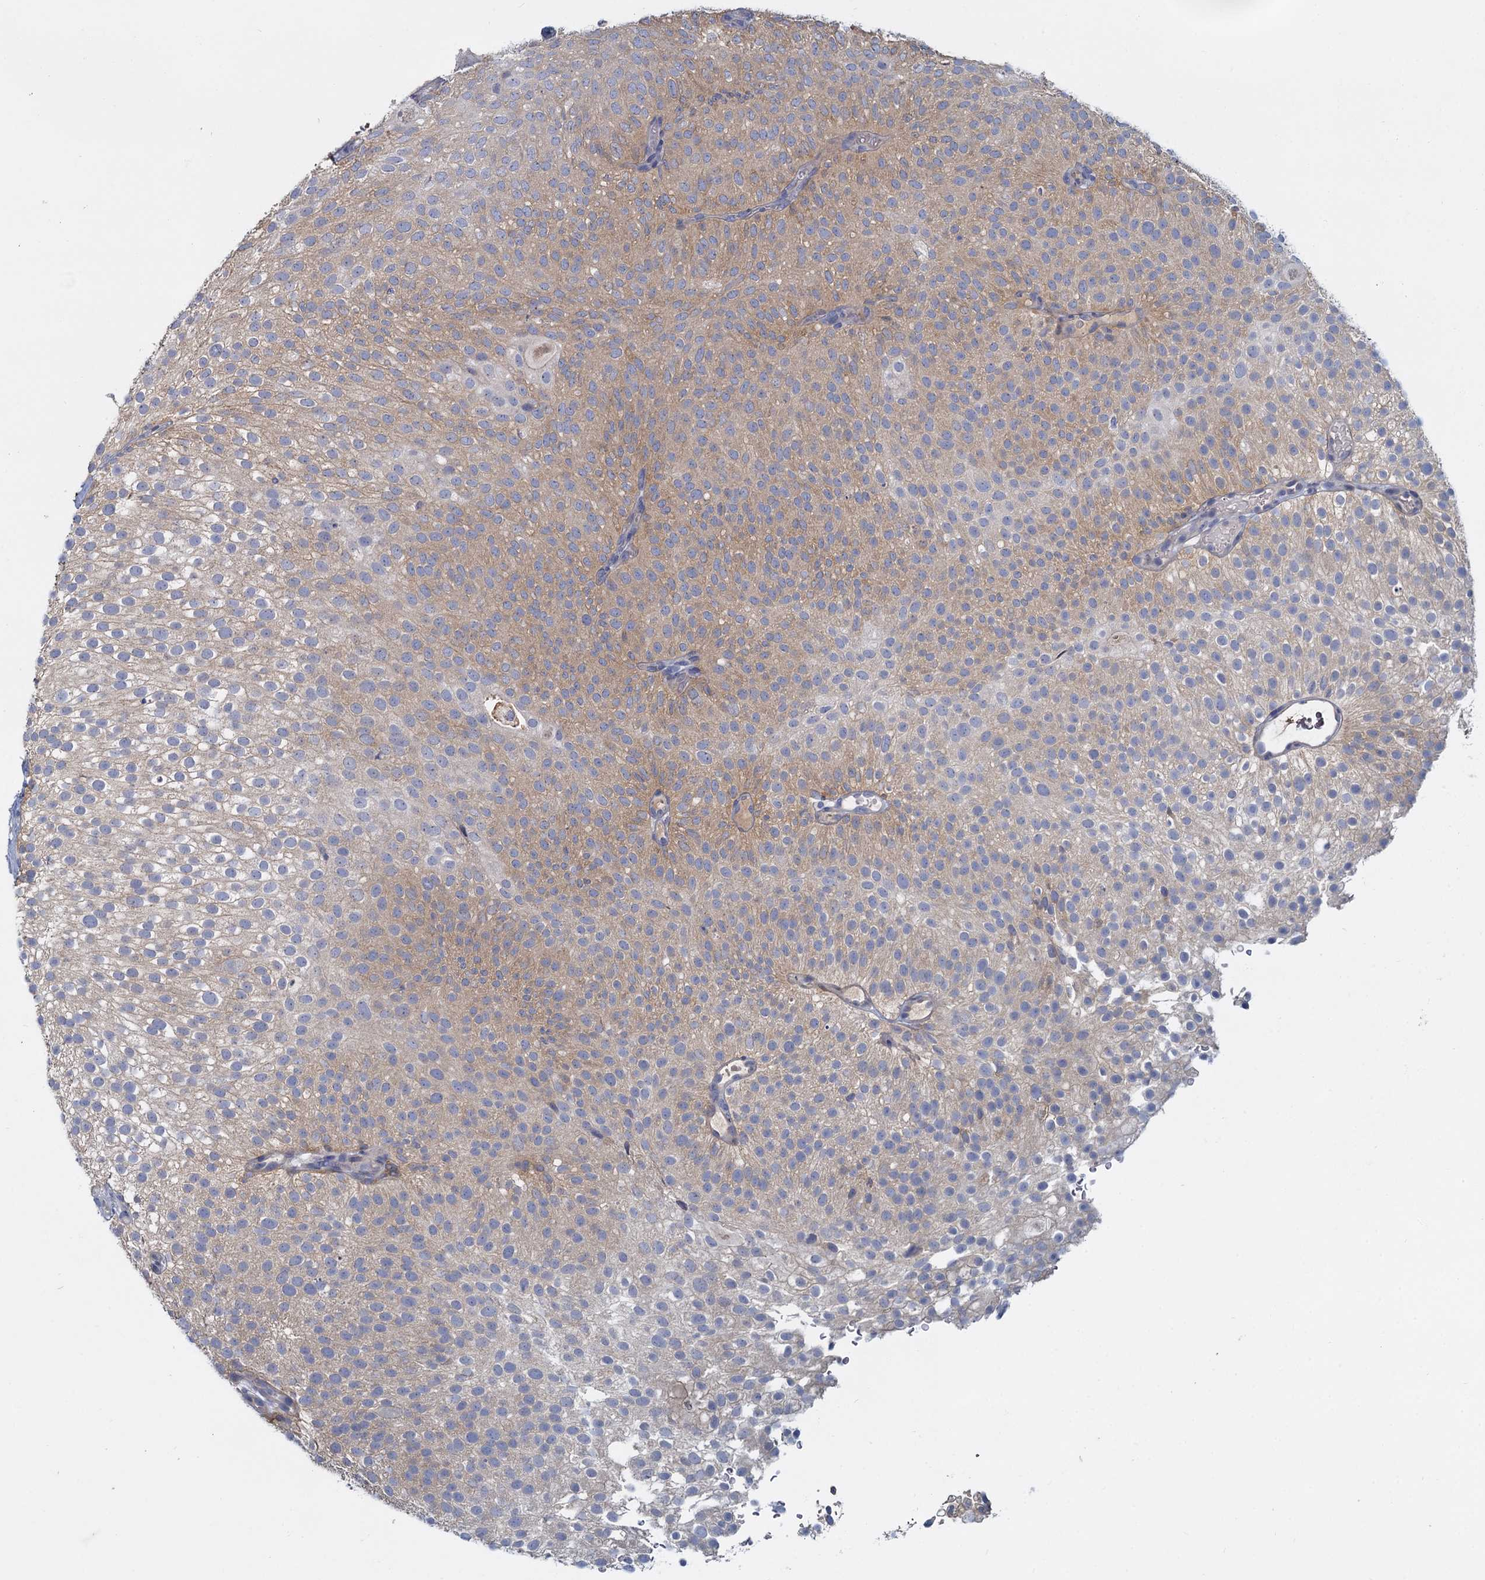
{"staining": {"intensity": "negative", "quantity": "none", "location": "none"}, "tissue": "urothelial cancer", "cell_type": "Tumor cells", "image_type": "cancer", "snomed": [{"axis": "morphology", "description": "Urothelial carcinoma, Low grade"}, {"axis": "topography", "description": "Urinary bladder"}], "caption": "Histopathology image shows no significant protein expression in tumor cells of urothelial carcinoma (low-grade).", "gene": "ACSM3", "patient": {"sex": "male", "age": 78}}